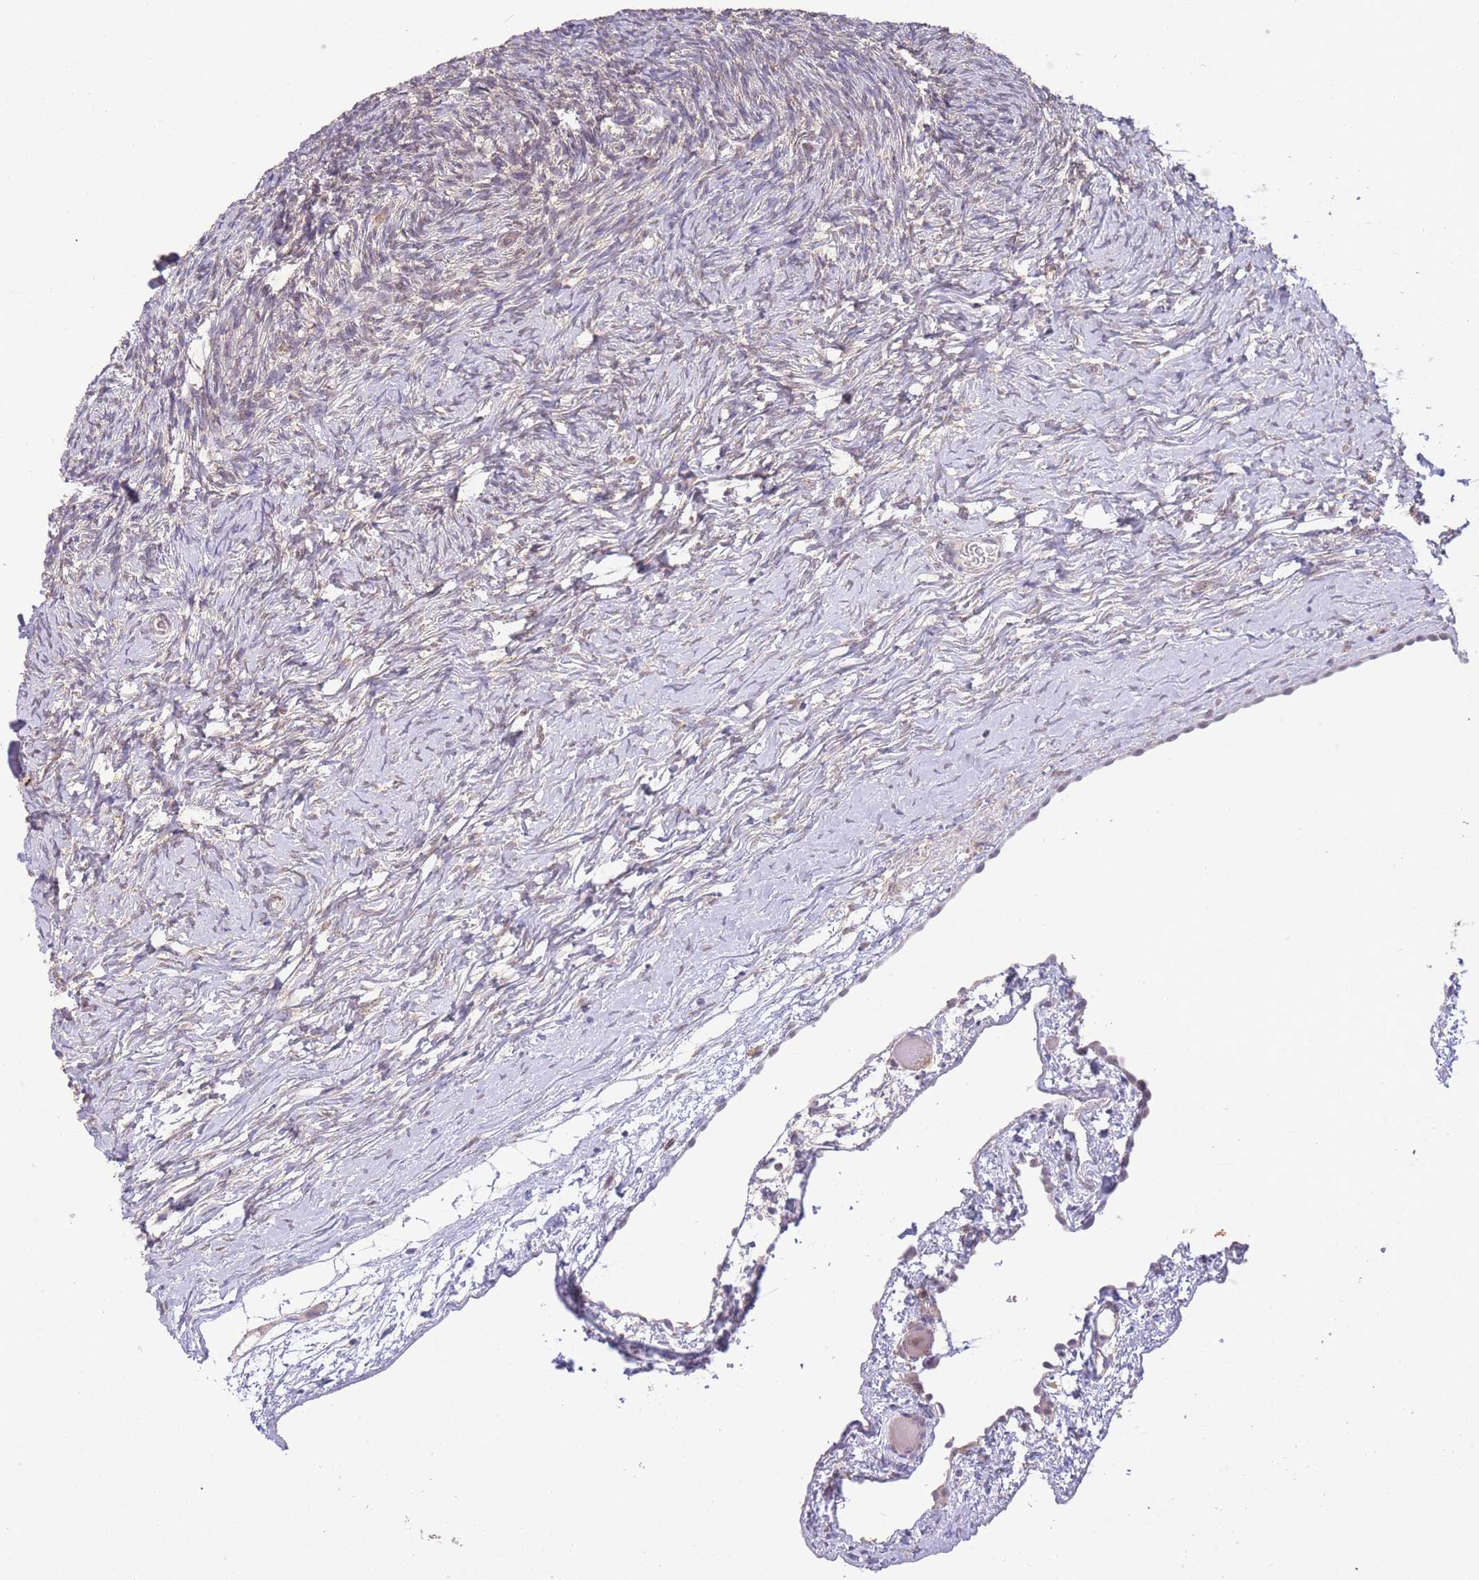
{"staining": {"intensity": "negative", "quantity": "none", "location": "none"}, "tissue": "ovary", "cell_type": "Ovarian stroma cells", "image_type": "normal", "snomed": [{"axis": "morphology", "description": "Normal tissue, NOS"}, {"axis": "topography", "description": "Ovary"}], "caption": "This is an IHC histopathology image of normal ovary. There is no staining in ovarian stroma cells.", "gene": "RNF144B", "patient": {"sex": "female", "age": 39}}